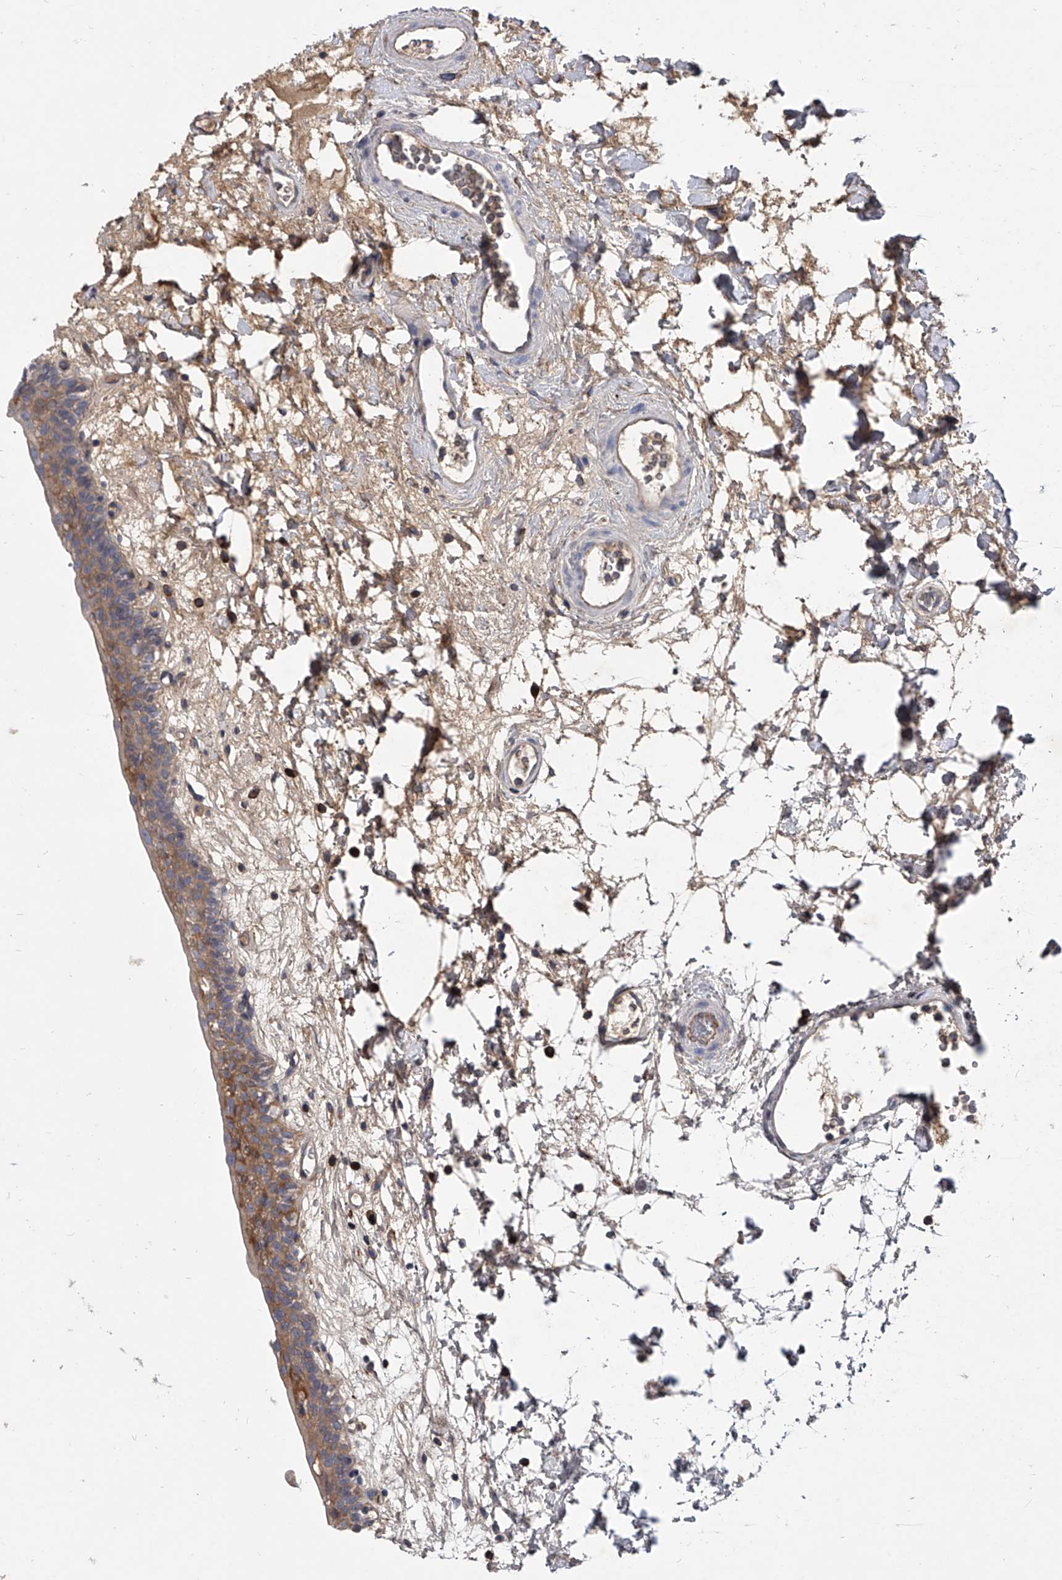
{"staining": {"intensity": "moderate", "quantity": "<25%", "location": "cytoplasmic/membranous"}, "tissue": "urinary bladder", "cell_type": "Urothelial cells", "image_type": "normal", "snomed": [{"axis": "morphology", "description": "Normal tissue, NOS"}, {"axis": "topography", "description": "Urinary bladder"}], "caption": "Approximately <25% of urothelial cells in unremarkable human urinary bladder reveal moderate cytoplasmic/membranous protein positivity as visualized by brown immunohistochemical staining.", "gene": "CCR4", "patient": {"sex": "male", "age": 83}}